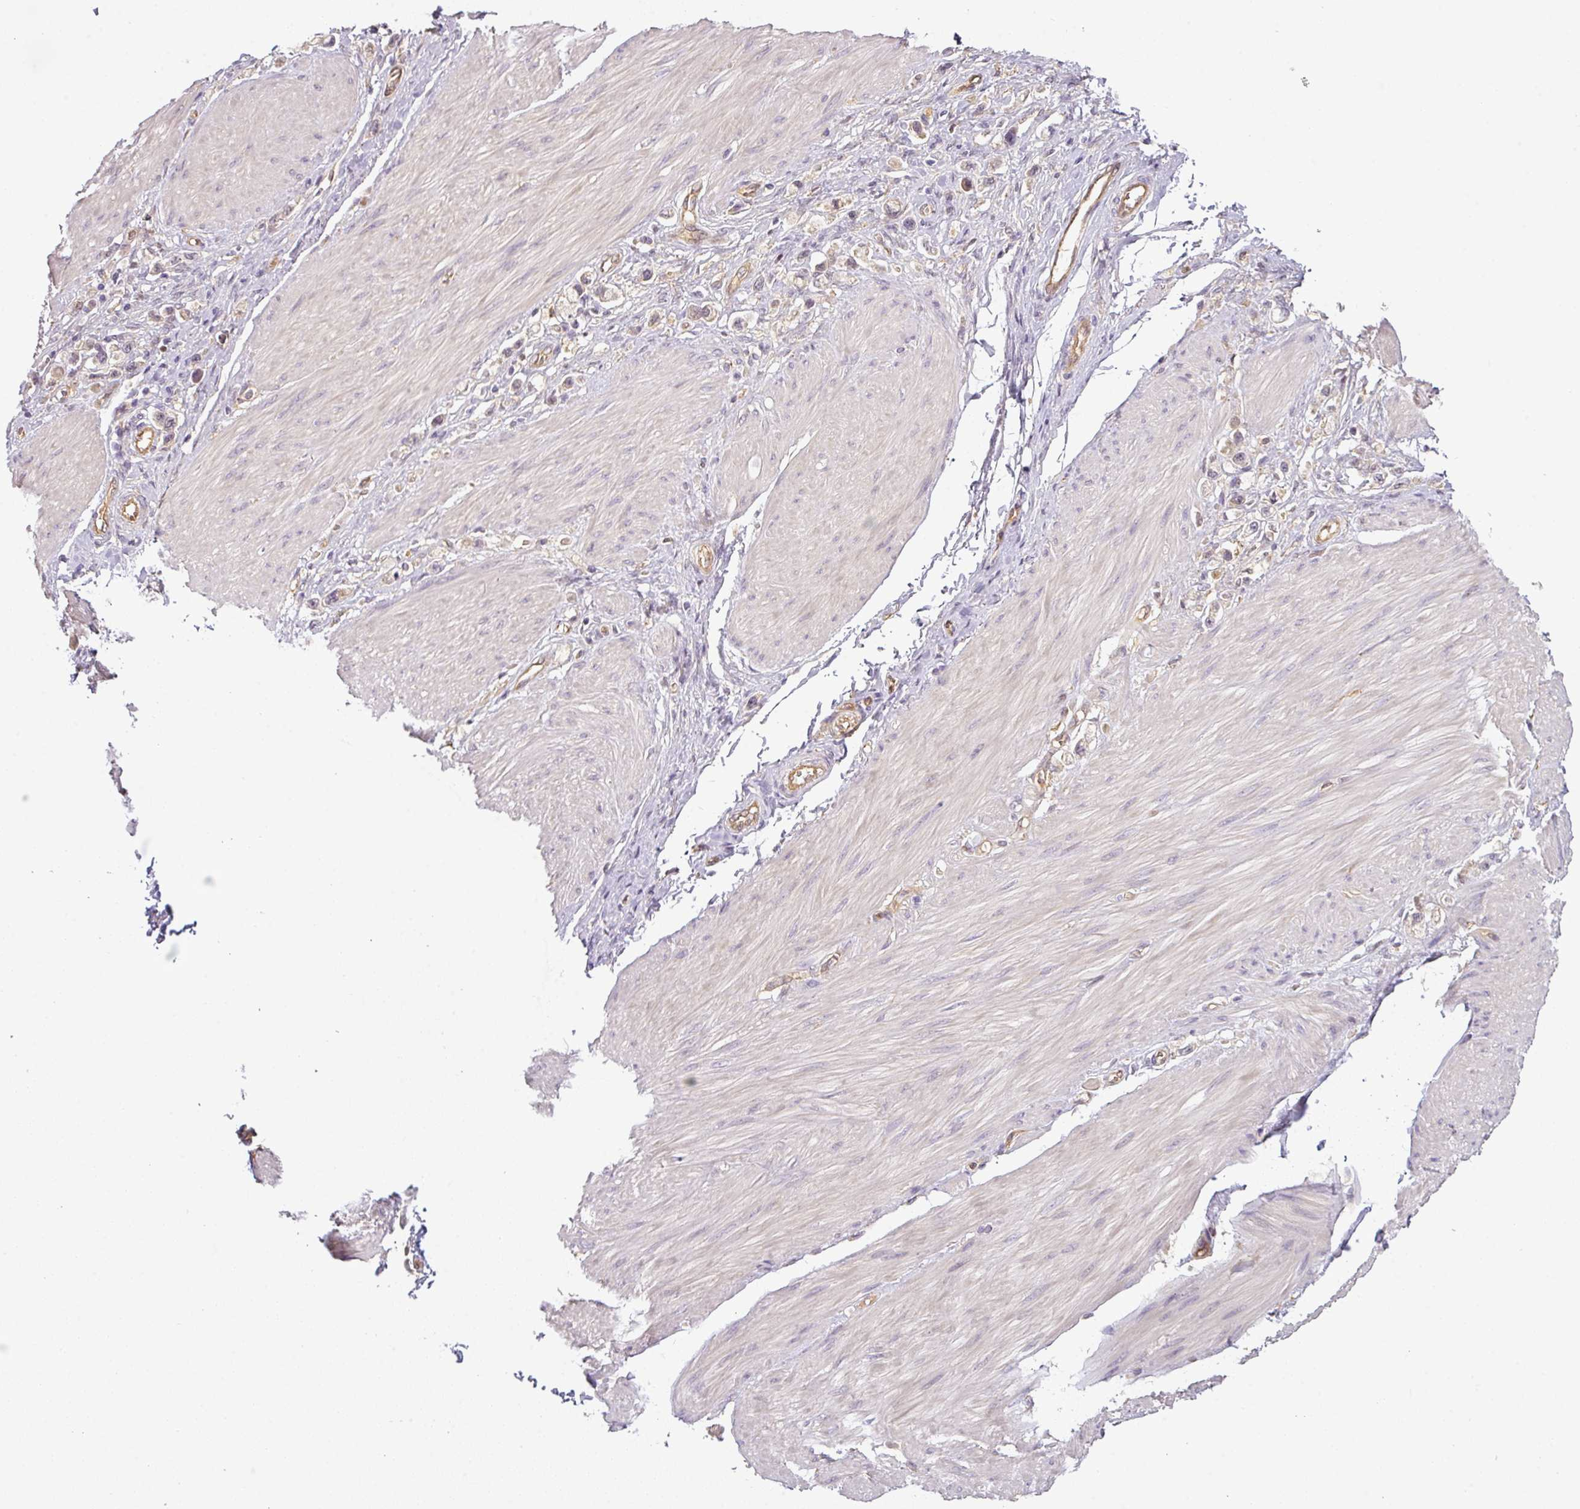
{"staining": {"intensity": "weak", "quantity": ">75%", "location": "cytoplasmic/membranous"}, "tissue": "stomach cancer", "cell_type": "Tumor cells", "image_type": "cancer", "snomed": [{"axis": "morphology", "description": "Adenocarcinoma, NOS"}, {"axis": "topography", "description": "Stomach"}], "caption": "Stomach adenocarcinoma stained with a protein marker reveals weak staining in tumor cells.", "gene": "ANKRD18A", "patient": {"sex": "female", "age": 65}}